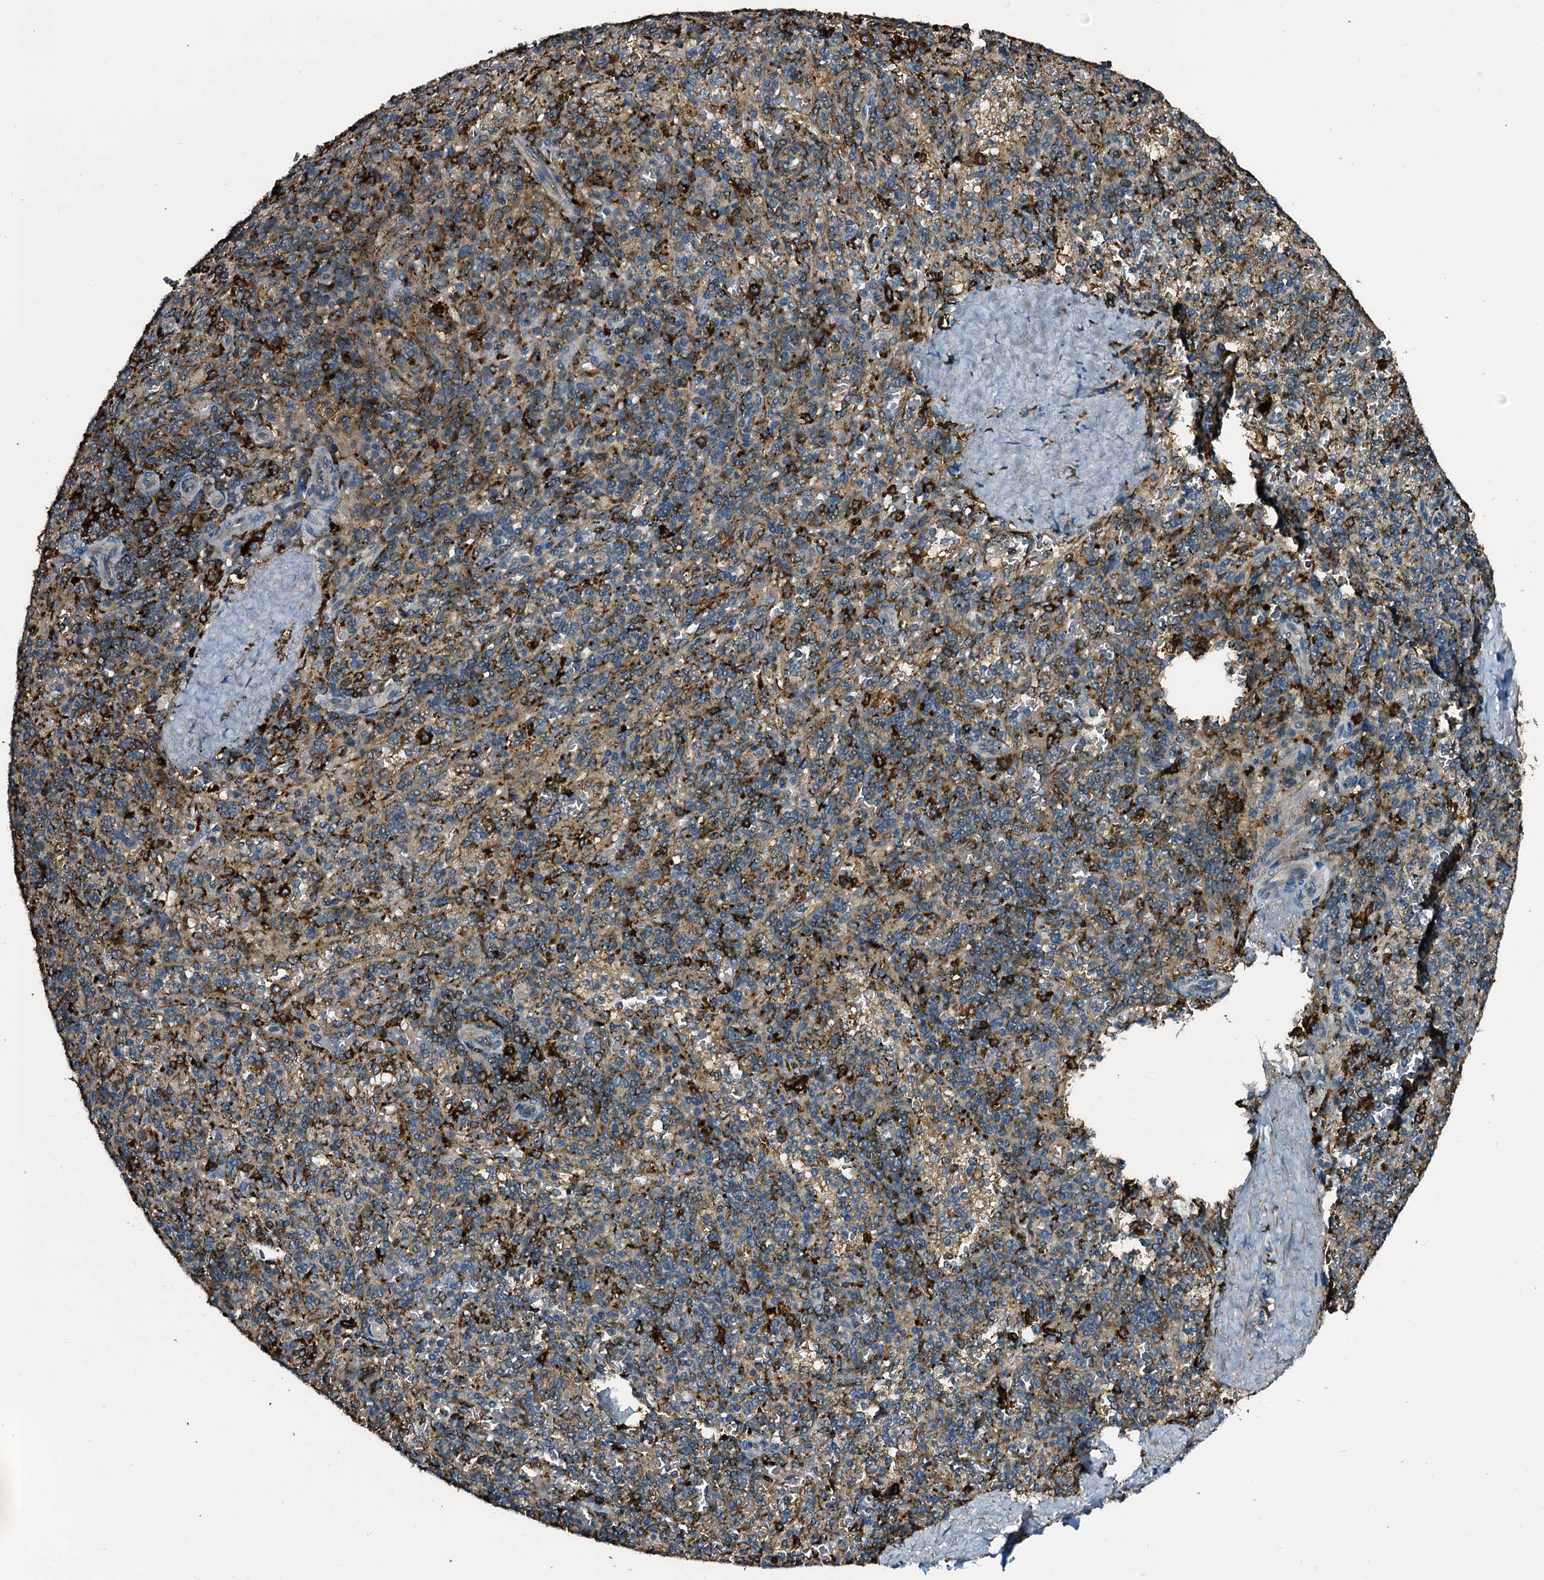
{"staining": {"intensity": "strong", "quantity": "<25%", "location": "cytoplasmic/membranous"}, "tissue": "spleen", "cell_type": "Cells in red pulp", "image_type": "normal", "snomed": [{"axis": "morphology", "description": "Normal tissue, NOS"}, {"axis": "topography", "description": "Spleen"}], "caption": "Cells in red pulp exhibit medium levels of strong cytoplasmic/membranous staining in approximately <25% of cells in unremarkable human spleen.", "gene": "TPGS2", "patient": {"sex": "male", "age": 82}}